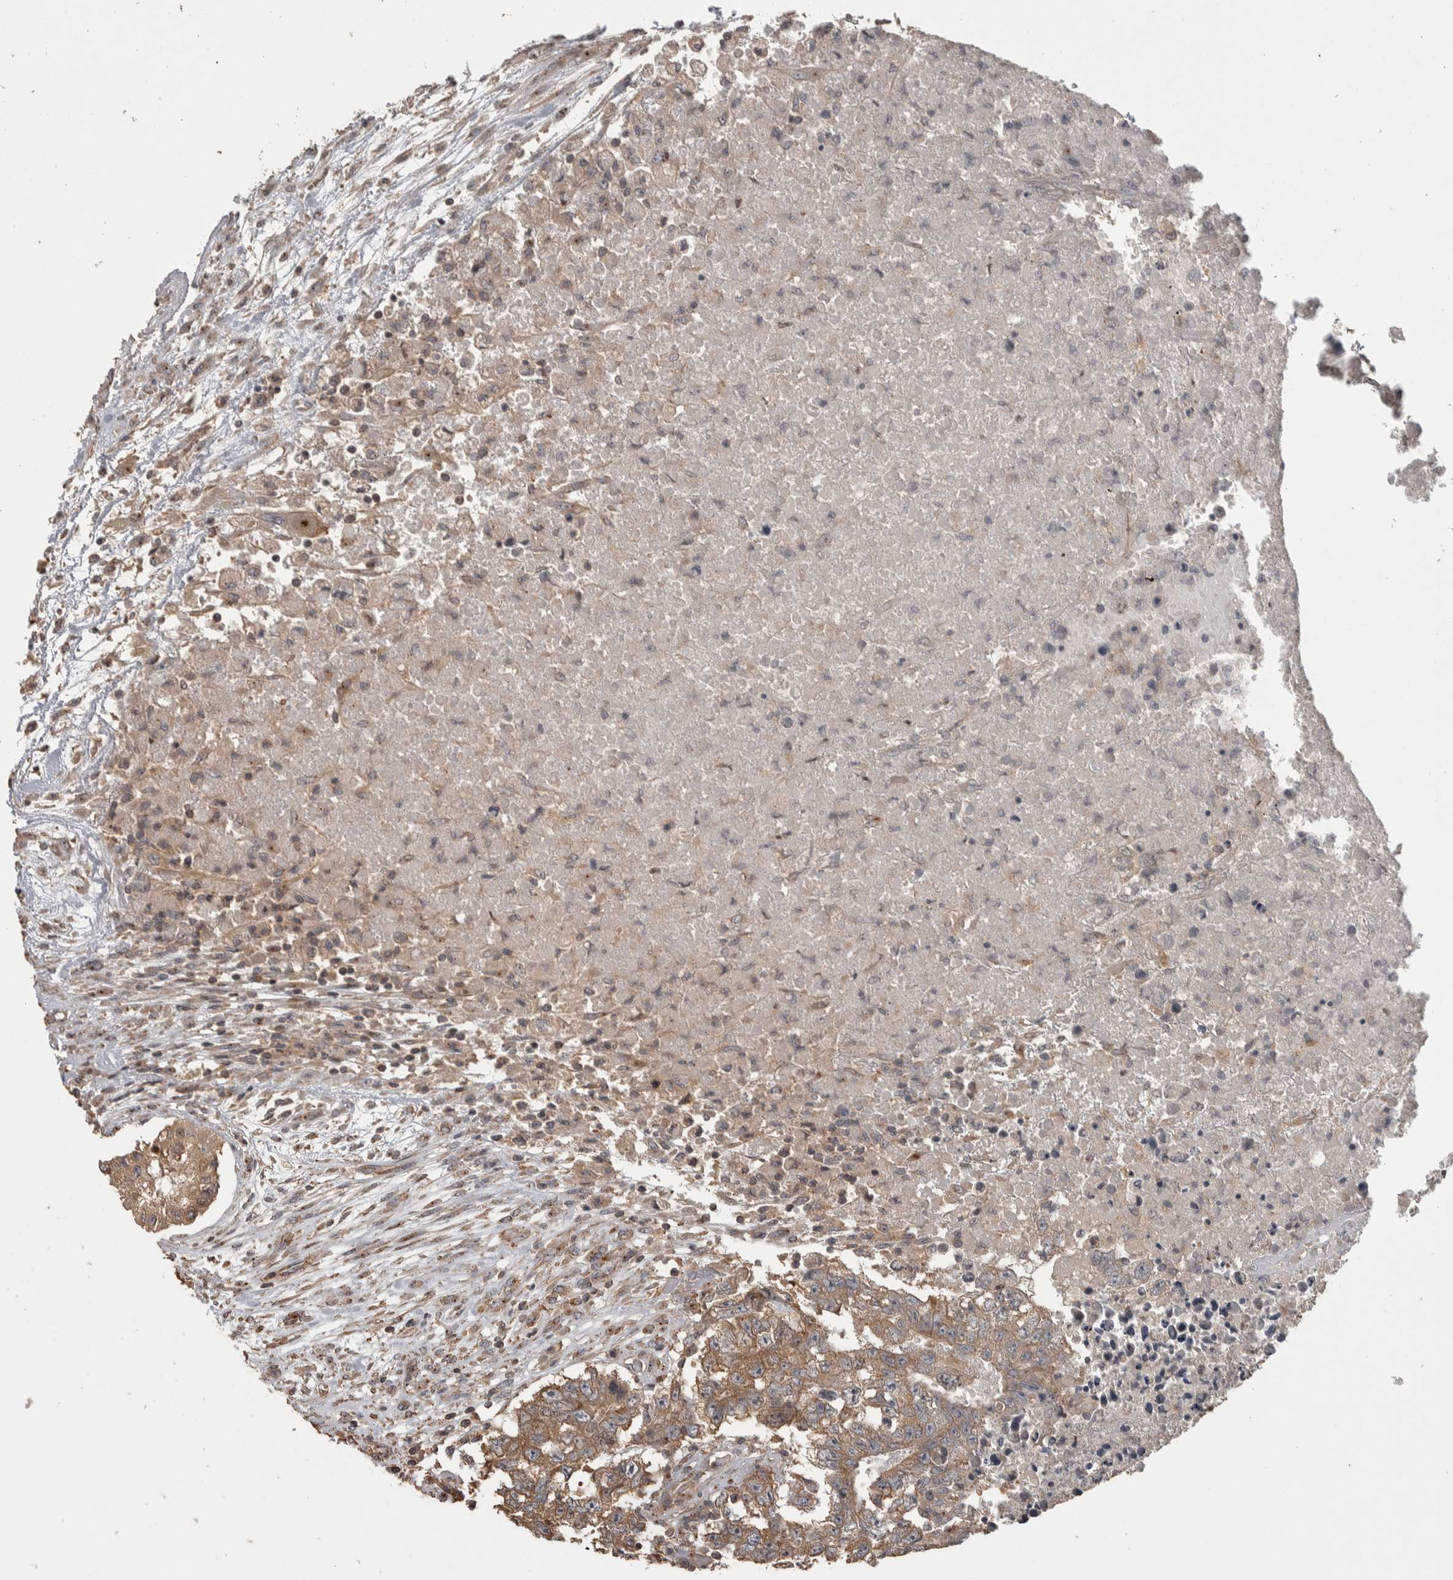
{"staining": {"intensity": "moderate", "quantity": ">75%", "location": "cytoplasmic/membranous"}, "tissue": "testis cancer", "cell_type": "Tumor cells", "image_type": "cancer", "snomed": [{"axis": "morphology", "description": "Carcinoma, Embryonal, NOS"}, {"axis": "topography", "description": "Testis"}], "caption": "Testis cancer stained with a brown dye displays moderate cytoplasmic/membranous positive staining in approximately >75% of tumor cells.", "gene": "IFRD1", "patient": {"sex": "male", "age": 25}}